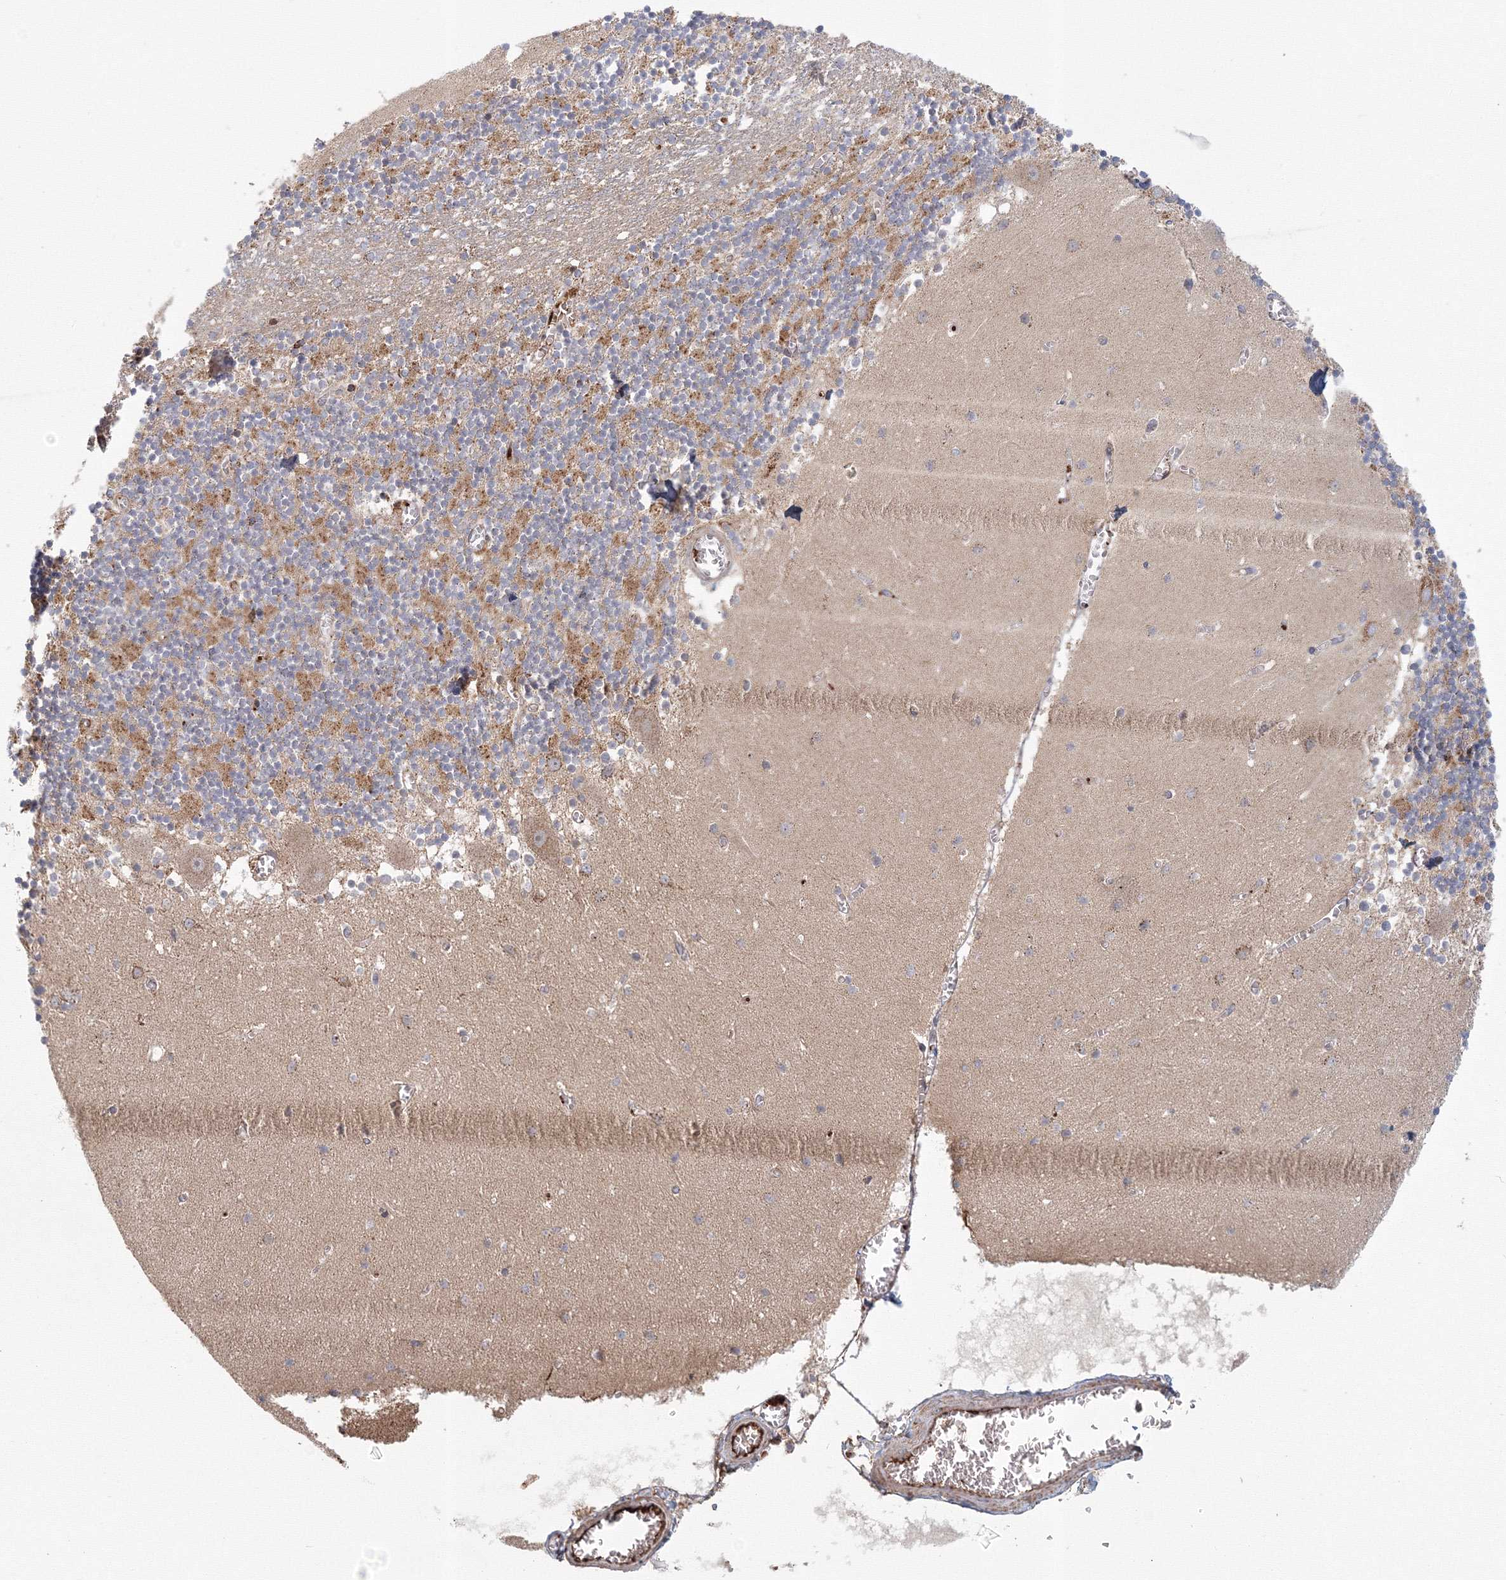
{"staining": {"intensity": "strong", "quantity": "<25%", "location": "cytoplasmic/membranous"}, "tissue": "cerebellum", "cell_type": "Cells in granular layer", "image_type": "normal", "snomed": [{"axis": "morphology", "description": "Normal tissue, NOS"}, {"axis": "topography", "description": "Cerebellum"}], "caption": "Unremarkable cerebellum was stained to show a protein in brown. There is medium levels of strong cytoplasmic/membranous expression in approximately <25% of cells in granular layer.", "gene": "GRPEL1", "patient": {"sex": "female", "age": 28}}